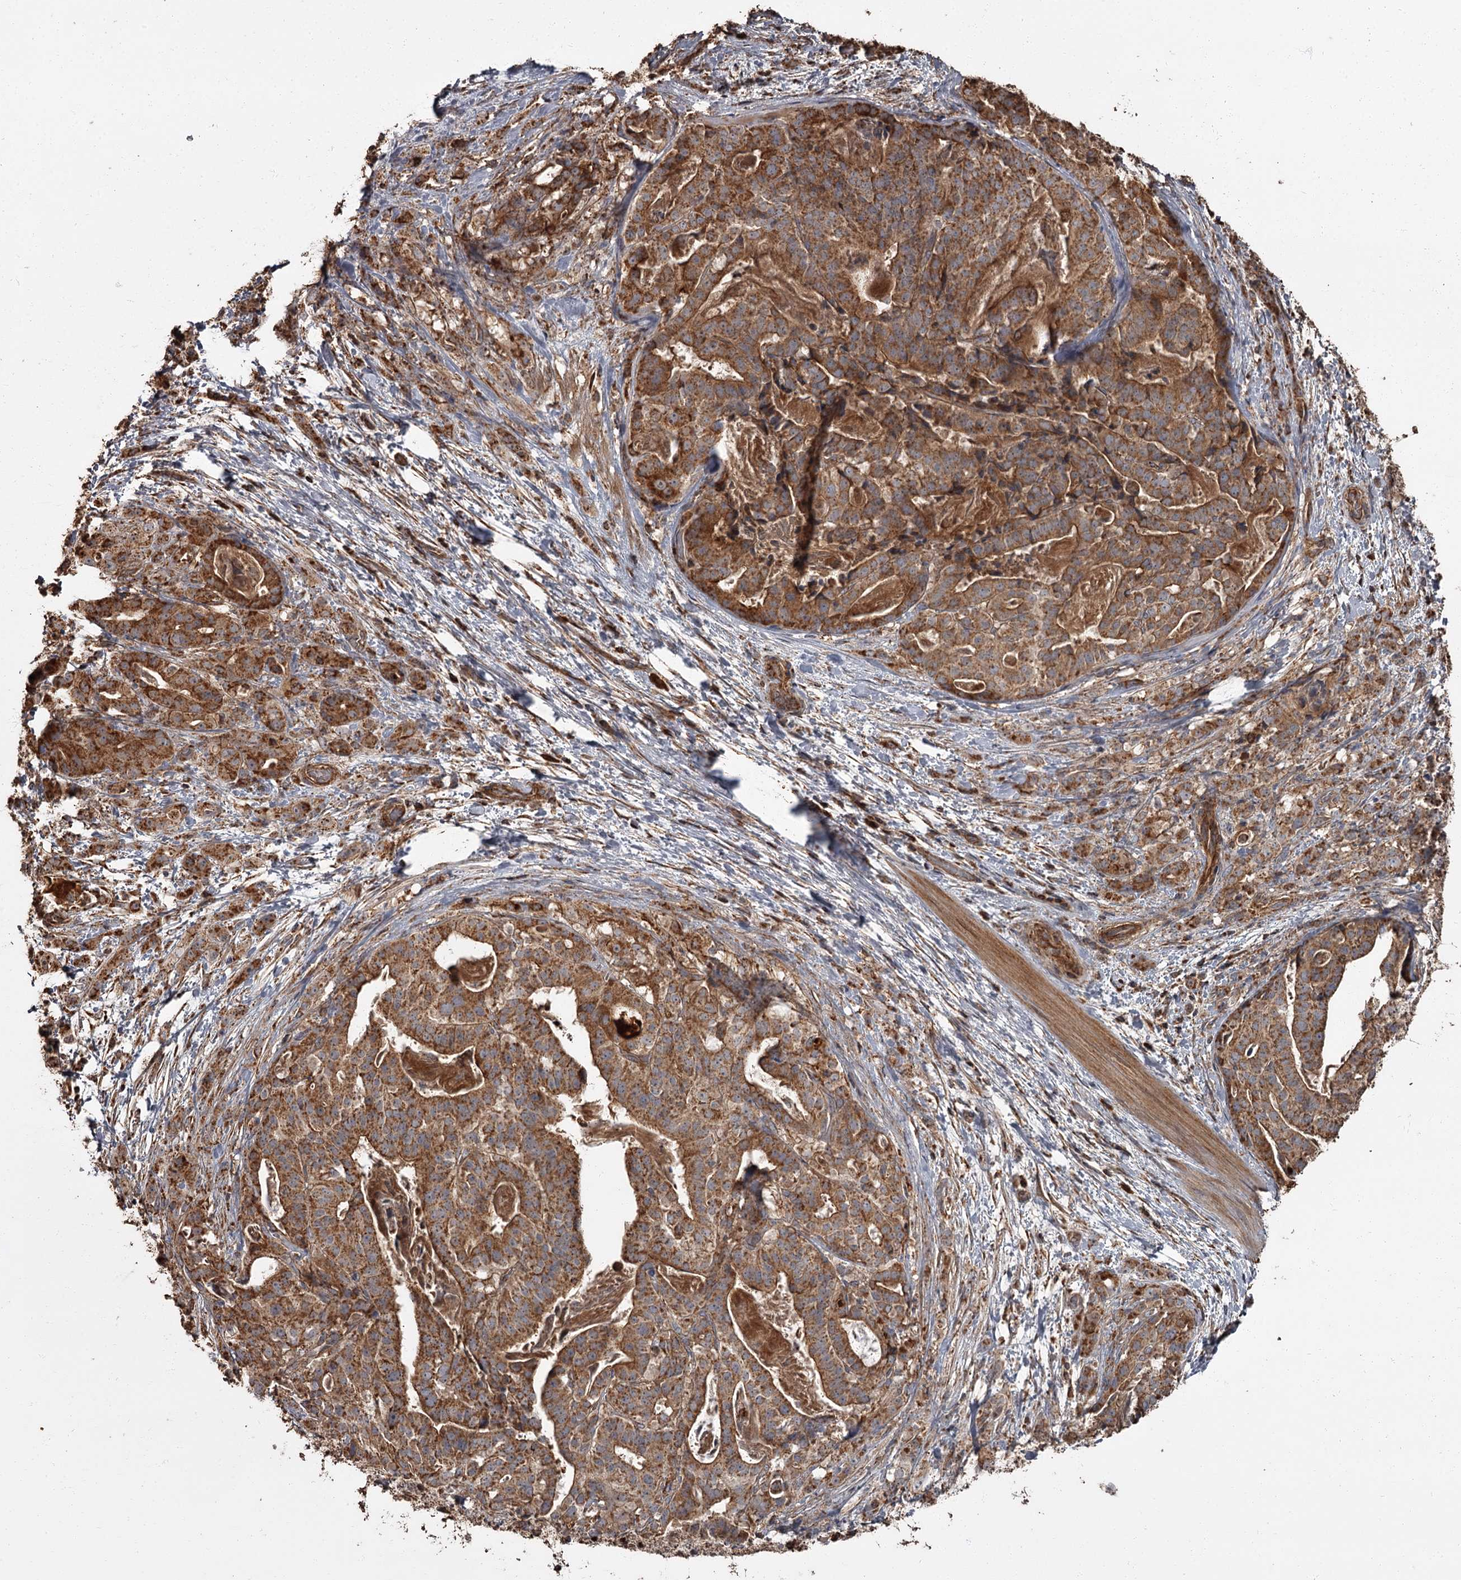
{"staining": {"intensity": "strong", "quantity": ">75%", "location": "cytoplasmic/membranous"}, "tissue": "stomach cancer", "cell_type": "Tumor cells", "image_type": "cancer", "snomed": [{"axis": "morphology", "description": "Adenocarcinoma, NOS"}, {"axis": "topography", "description": "Stomach"}], "caption": "This micrograph displays IHC staining of stomach adenocarcinoma, with high strong cytoplasmic/membranous positivity in about >75% of tumor cells.", "gene": "THAP9", "patient": {"sex": "male", "age": 48}}